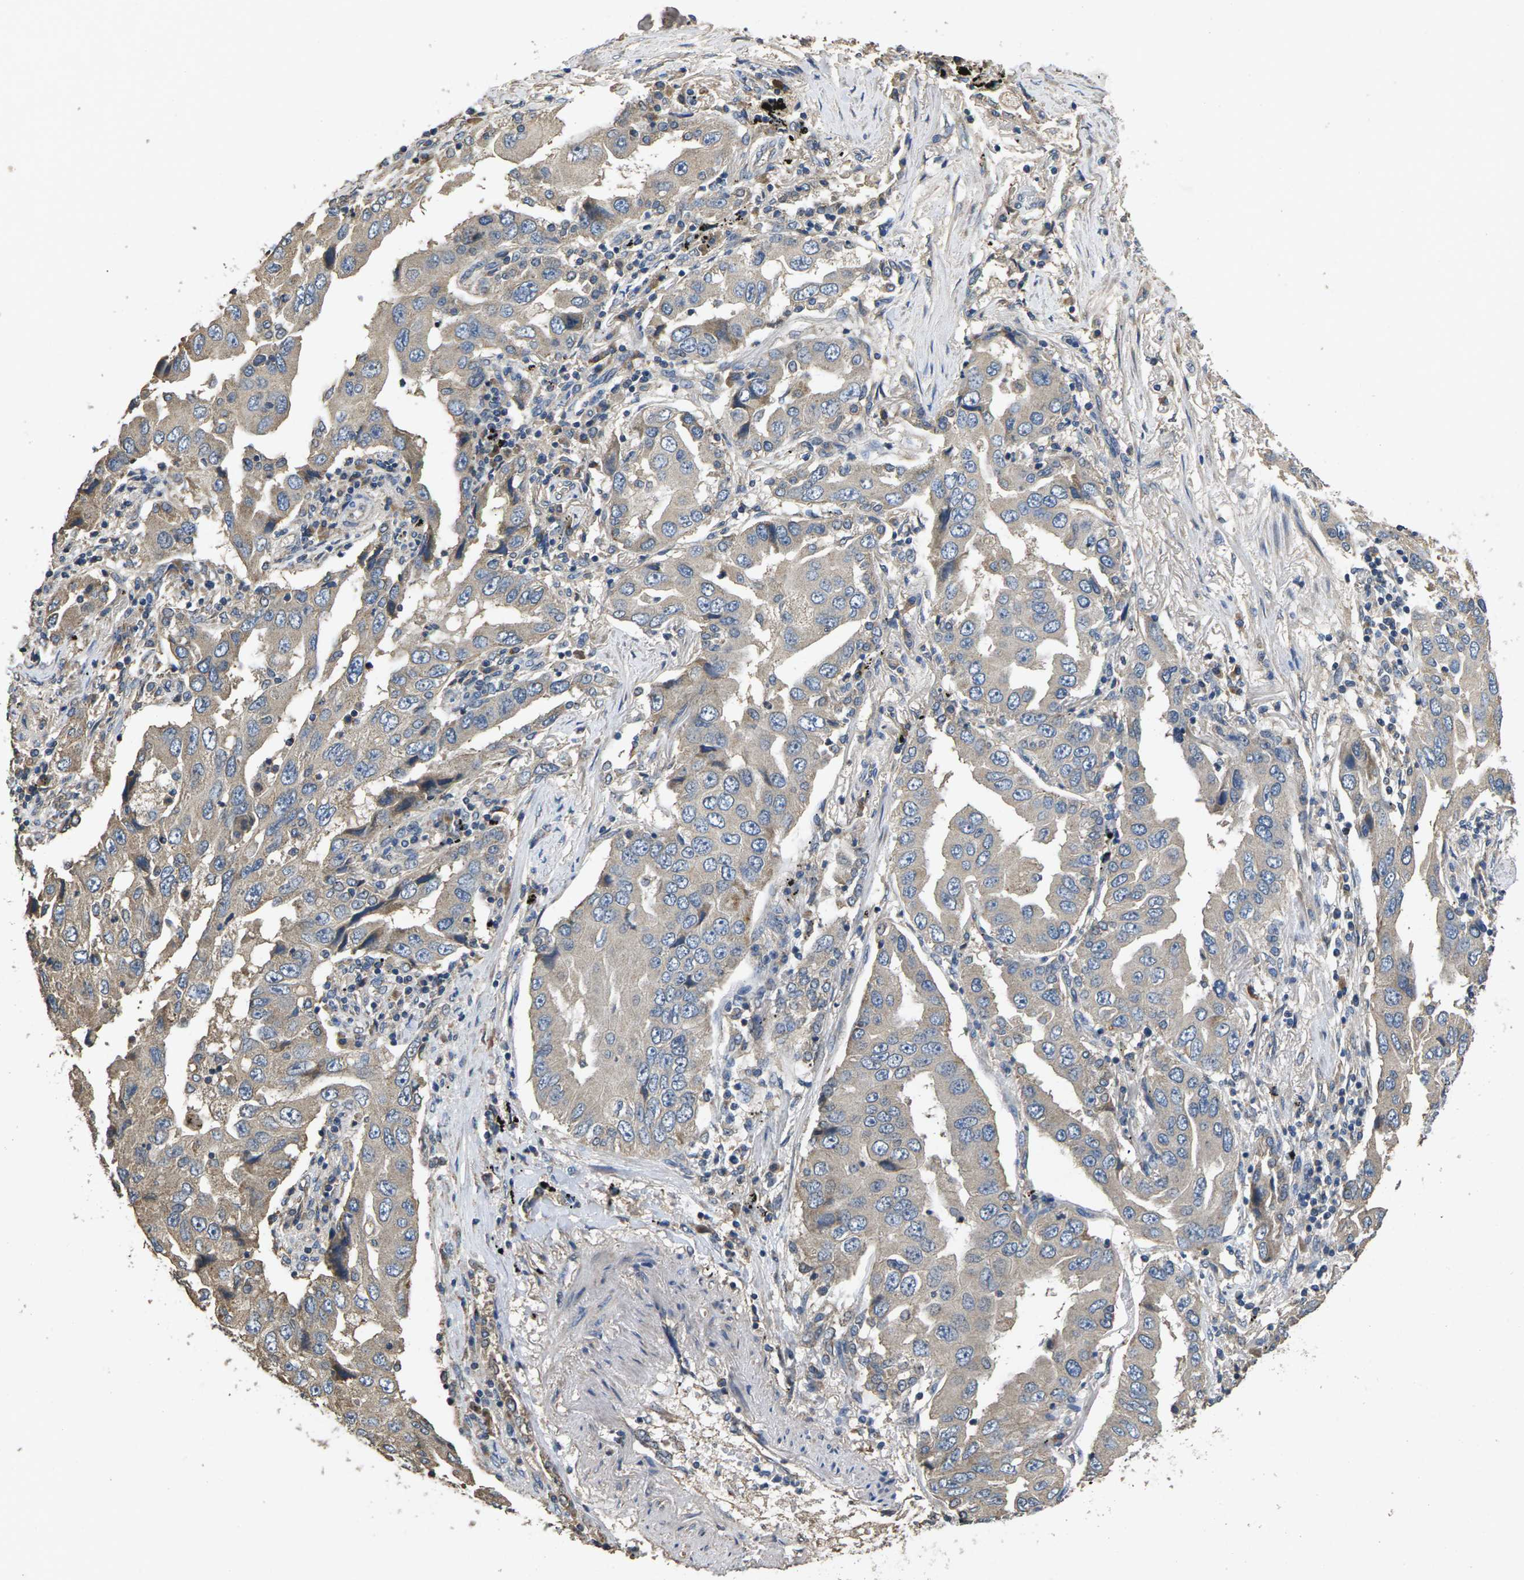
{"staining": {"intensity": "negative", "quantity": "none", "location": "none"}, "tissue": "lung cancer", "cell_type": "Tumor cells", "image_type": "cancer", "snomed": [{"axis": "morphology", "description": "Adenocarcinoma, NOS"}, {"axis": "topography", "description": "Lung"}], "caption": "Human lung cancer (adenocarcinoma) stained for a protein using immunohistochemistry displays no staining in tumor cells.", "gene": "B4GAT1", "patient": {"sex": "female", "age": 65}}